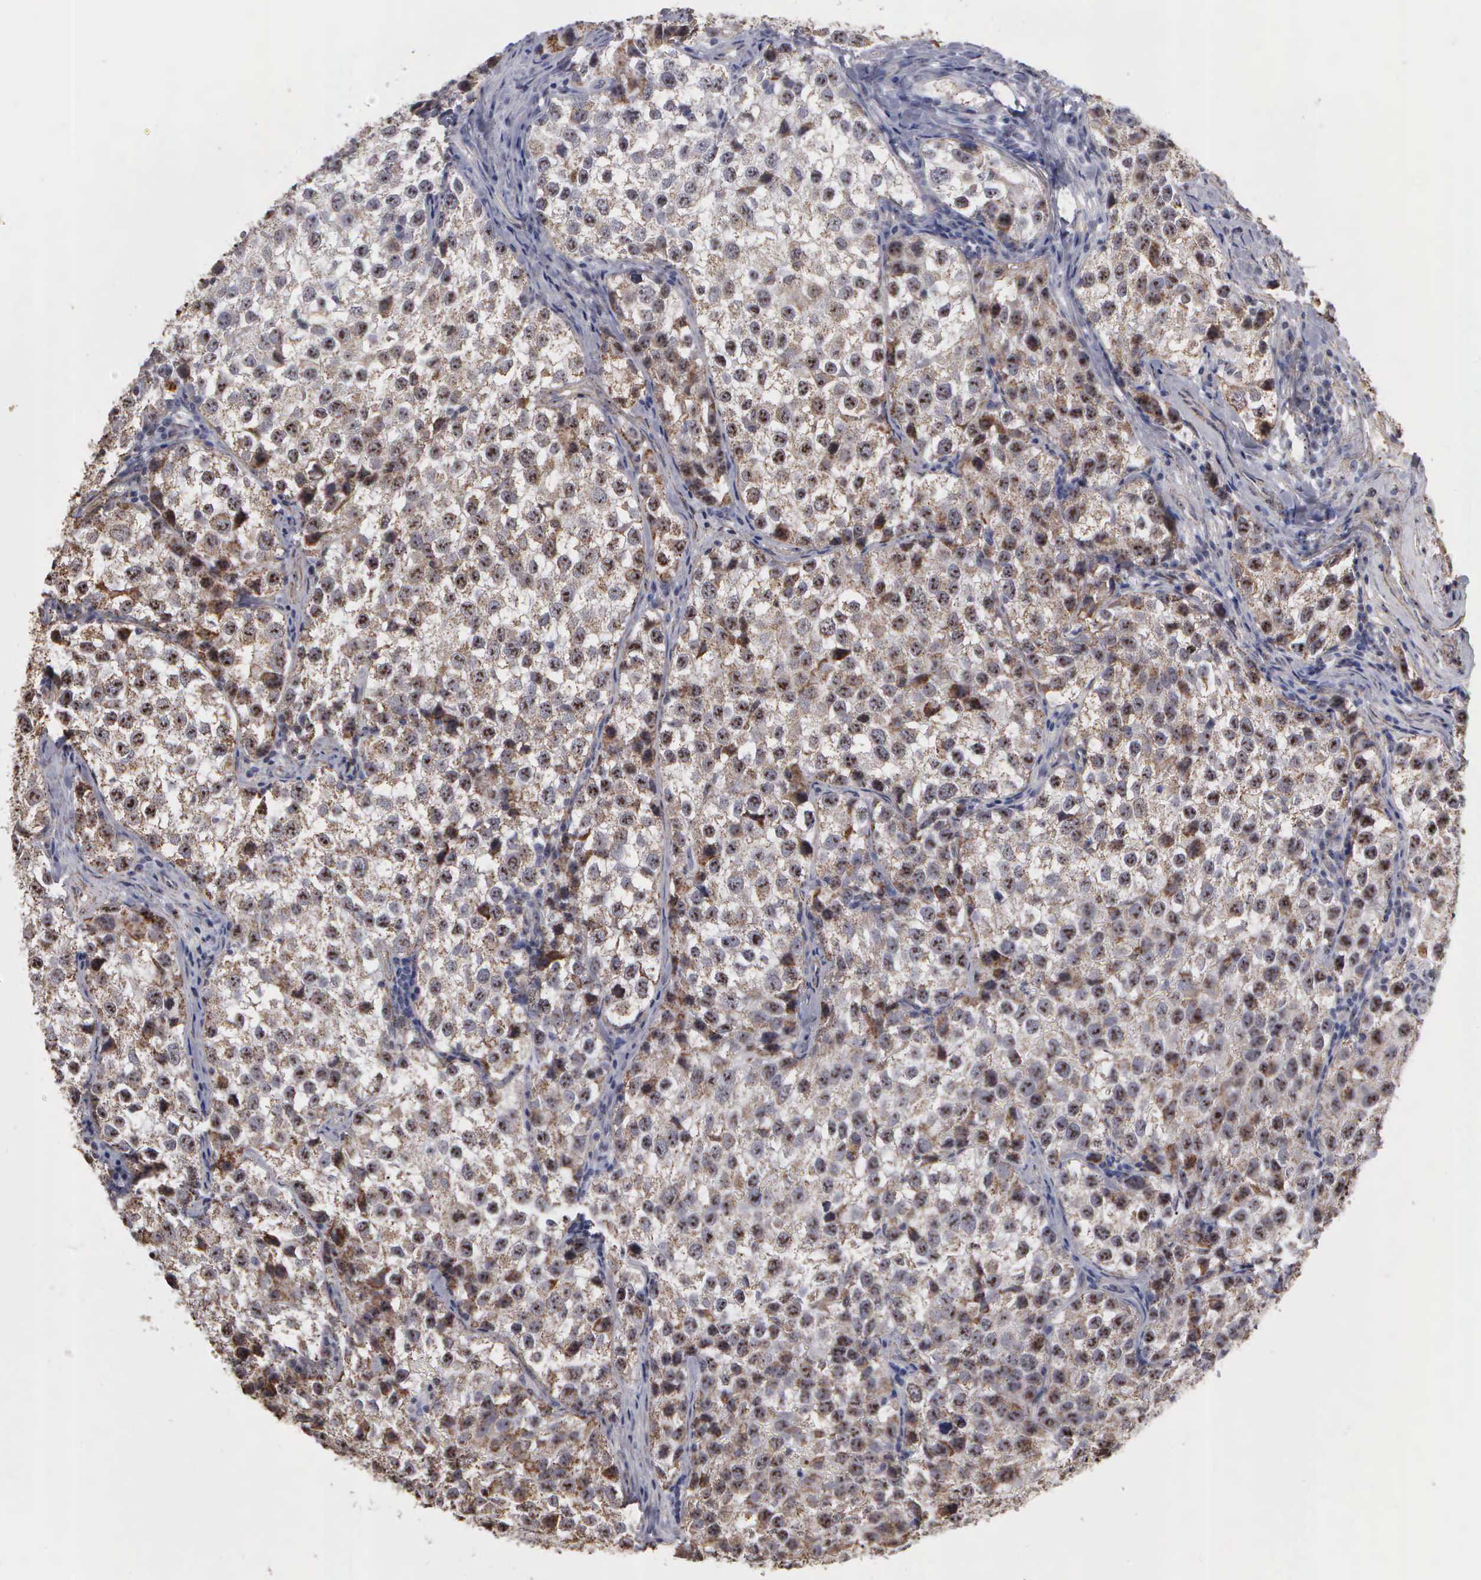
{"staining": {"intensity": "weak", "quantity": "25%-75%", "location": "cytoplasmic/membranous,nuclear"}, "tissue": "testis cancer", "cell_type": "Tumor cells", "image_type": "cancer", "snomed": [{"axis": "morphology", "description": "Seminoma, NOS"}, {"axis": "topography", "description": "Testis"}], "caption": "Tumor cells show low levels of weak cytoplasmic/membranous and nuclear positivity in approximately 25%-75% of cells in testis seminoma.", "gene": "NGDN", "patient": {"sex": "male", "age": 39}}